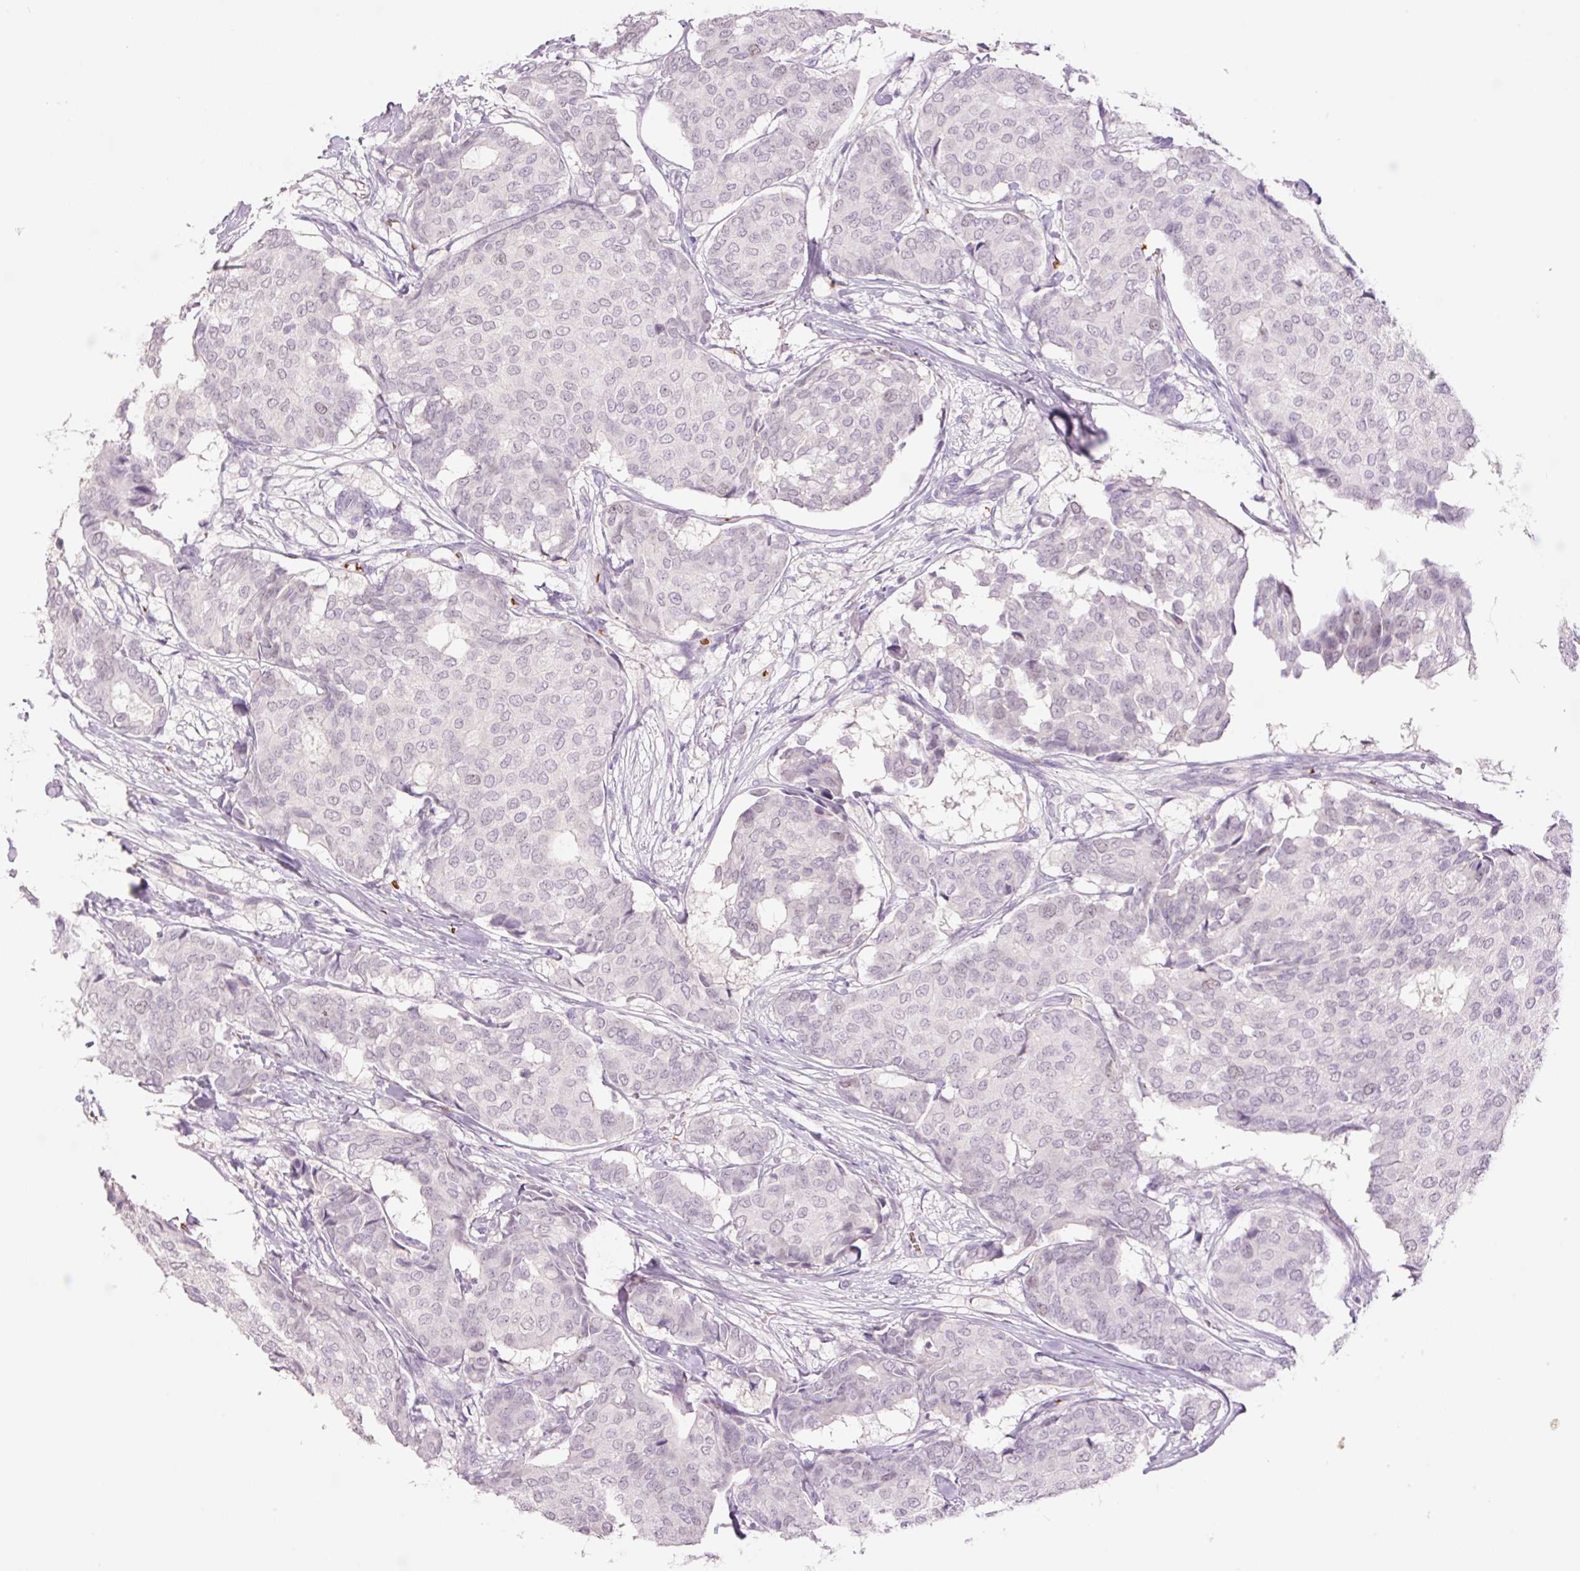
{"staining": {"intensity": "negative", "quantity": "none", "location": "none"}, "tissue": "breast cancer", "cell_type": "Tumor cells", "image_type": "cancer", "snomed": [{"axis": "morphology", "description": "Duct carcinoma"}, {"axis": "topography", "description": "Breast"}], "caption": "IHC micrograph of breast cancer (invasive ductal carcinoma) stained for a protein (brown), which shows no positivity in tumor cells.", "gene": "LY6G6D", "patient": {"sex": "female", "age": 75}}